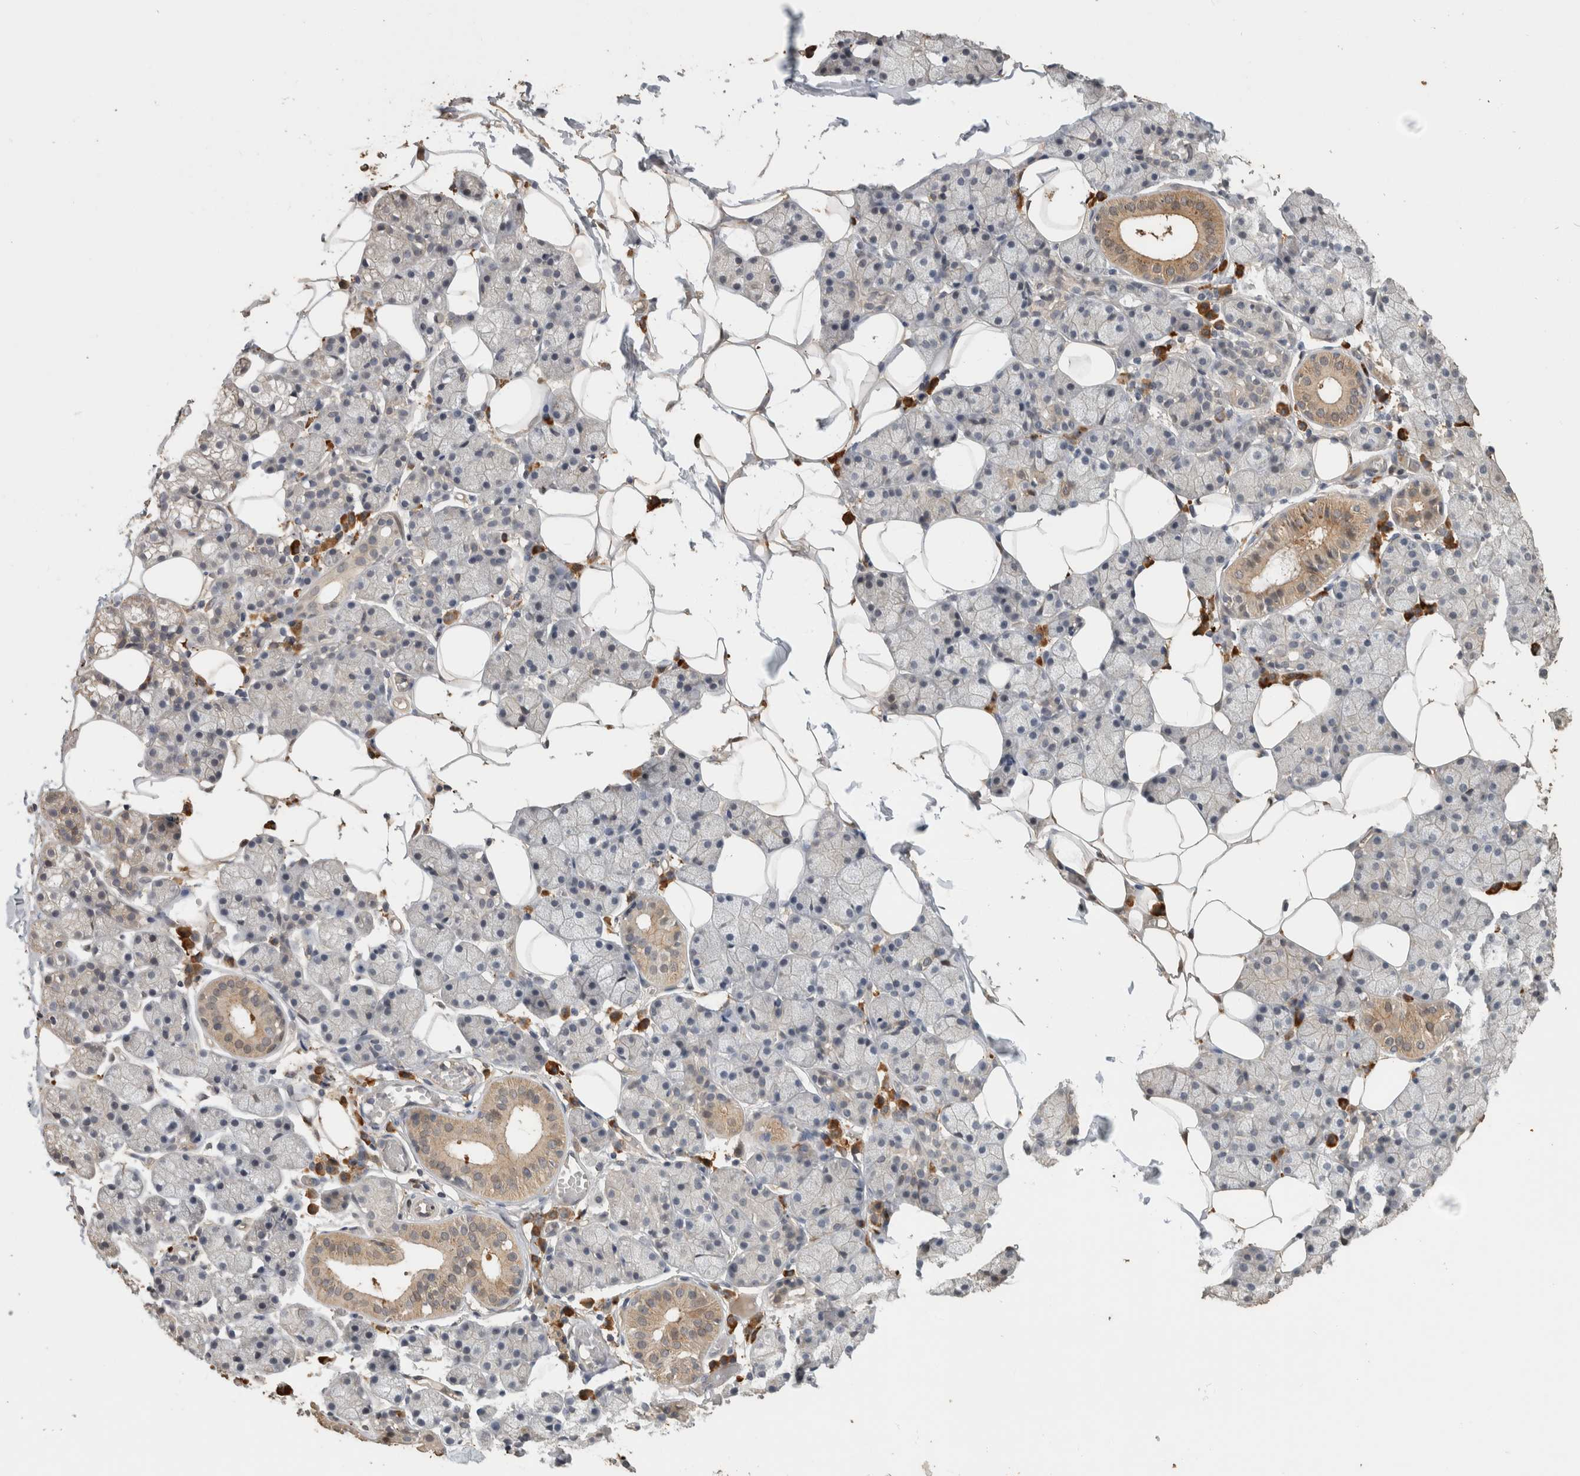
{"staining": {"intensity": "moderate", "quantity": "<25%", "location": "cytoplasmic/membranous"}, "tissue": "salivary gland", "cell_type": "Glandular cells", "image_type": "normal", "snomed": [{"axis": "morphology", "description": "Normal tissue, NOS"}, {"axis": "topography", "description": "Salivary gland"}], "caption": "High-magnification brightfield microscopy of benign salivary gland stained with DAB (3,3'-diaminobenzidine) (brown) and counterstained with hematoxylin (blue). glandular cells exhibit moderate cytoplasmic/membranous staining is identified in about<25% of cells.", "gene": "RHPN1", "patient": {"sex": "female", "age": 33}}